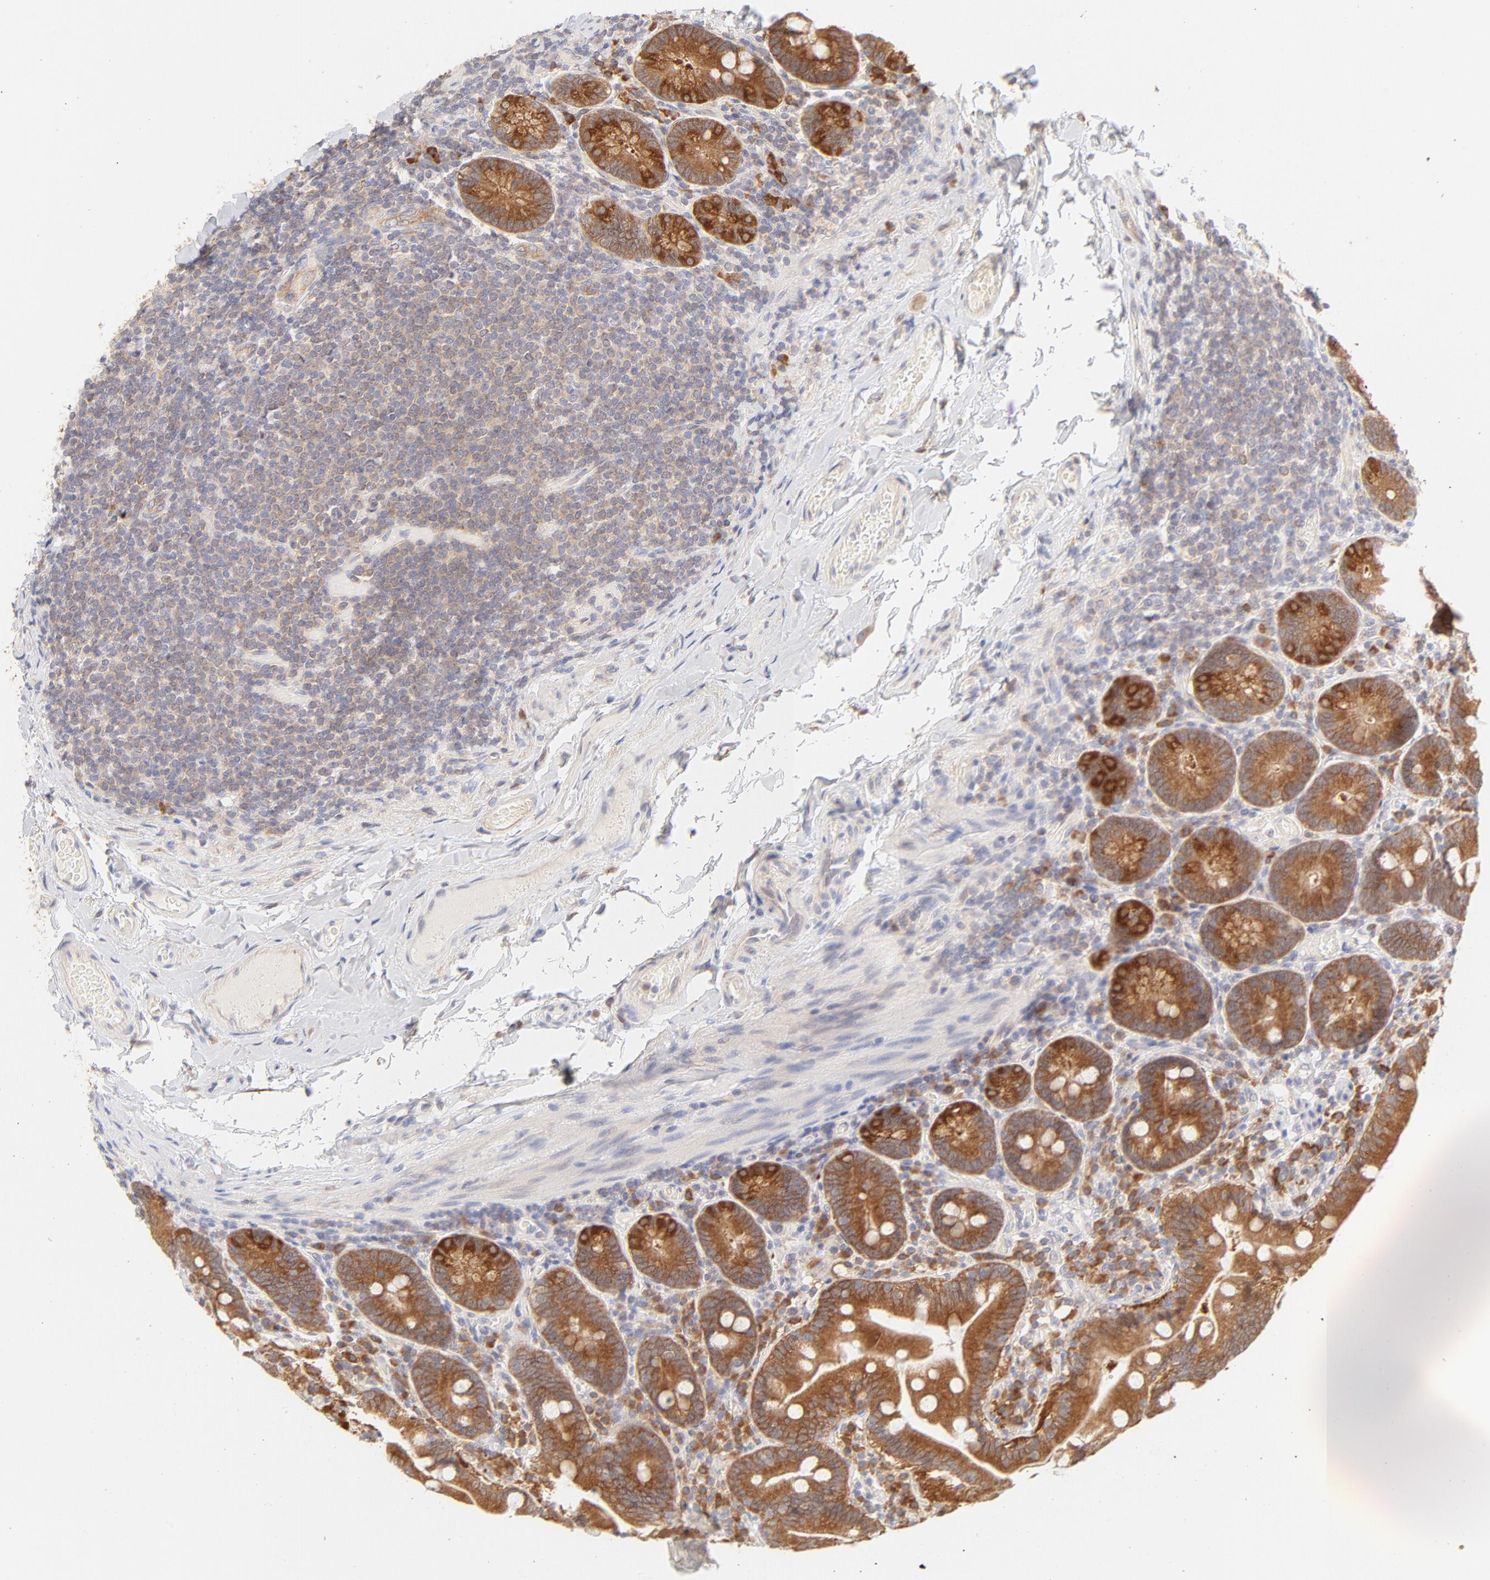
{"staining": {"intensity": "strong", "quantity": ">75%", "location": "cytoplasmic/membranous"}, "tissue": "duodenum", "cell_type": "Glandular cells", "image_type": "normal", "snomed": [{"axis": "morphology", "description": "Normal tissue, NOS"}, {"axis": "topography", "description": "Duodenum"}], "caption": "This image demonstrates unremarkable duodenum stained with immunohistochemistry (IHC) to label a protein in brown. The cytoplasmic/membranous of glandular cells show strong positivity for the protein. Nuclei are counter-stained blue.", "gene": "RPS6KA1", "patient": {"sex": "male", "age": 66}}